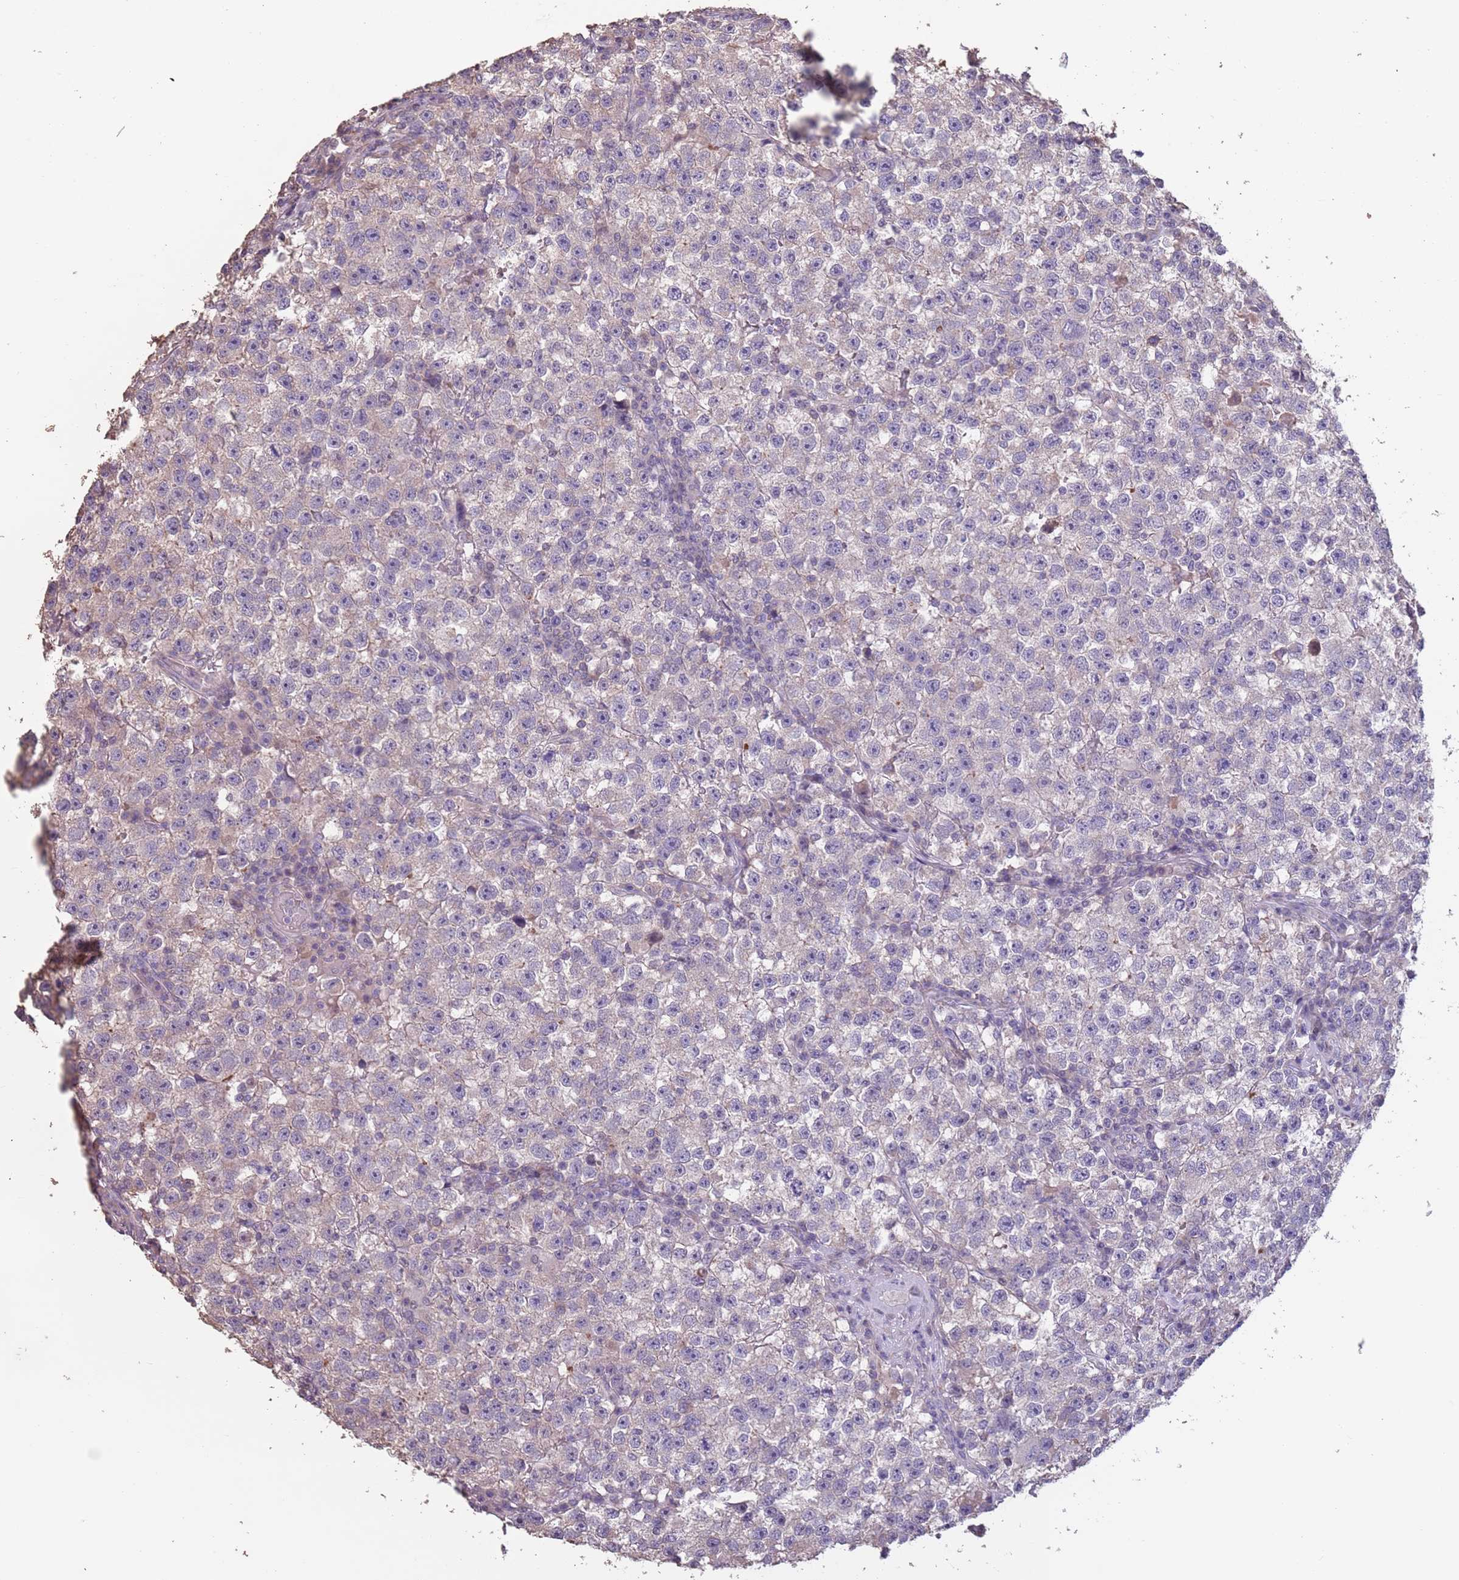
{"staining": {"intensity": "weak", "quantity": "<25%", "location": "cytoplasmic/membranous"}, "tissue": "testis cancer", "cell_type": "Tumor cells", "image_type": "cancer", "snomed": [{"axis": "morphology", "description": "Seminoma, NOS"}, {"axis": "topography", "description": "Testis"}], "caption": "Tumor cells show no significant protein staining in testis cancer.", "gene": "MBD3L1", "patient": {"sex": "male", "age": 22}}